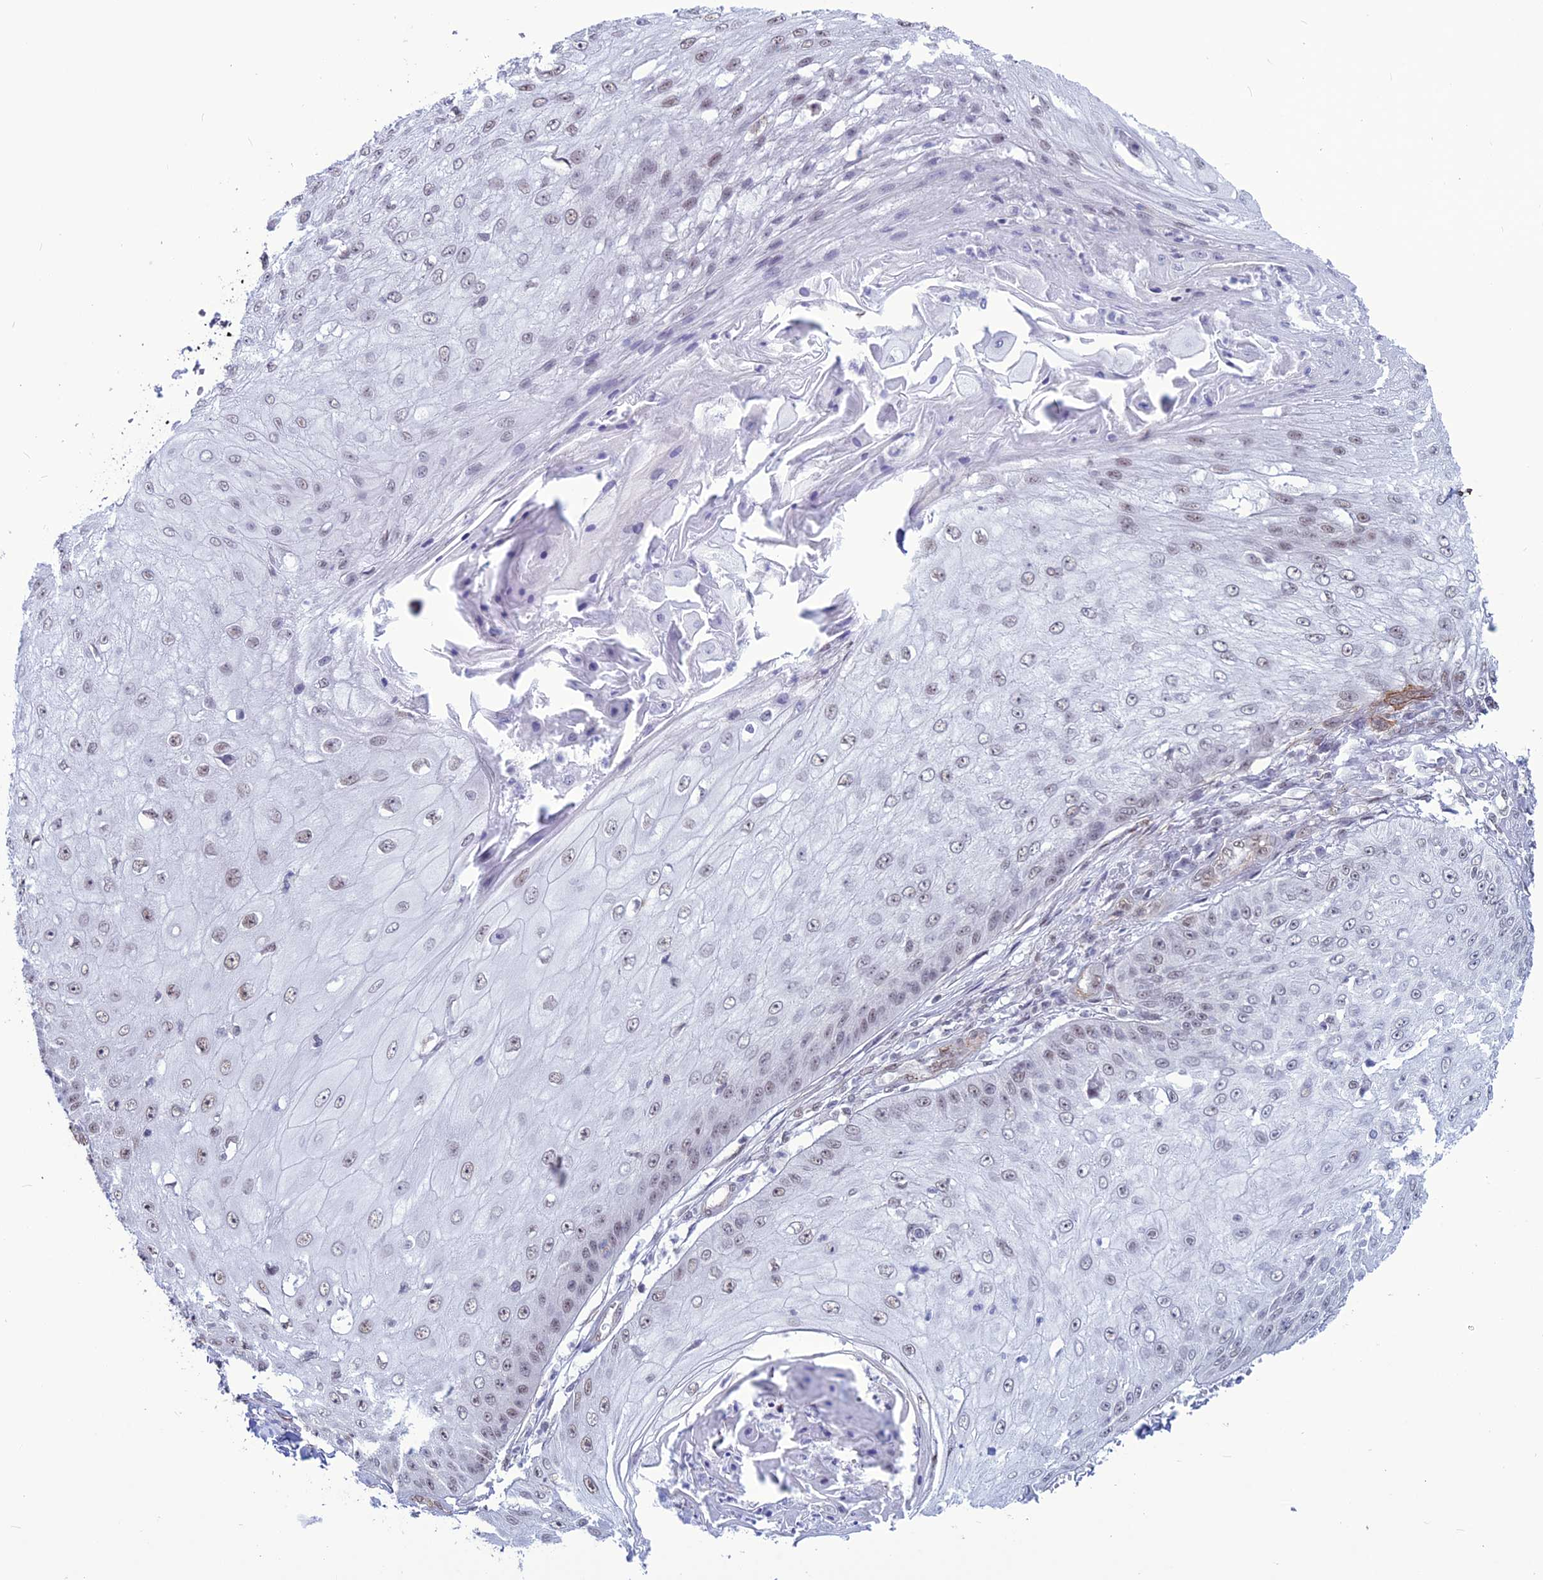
{"staining": {"intensity": "weak", "quantity": ">75%", "location": "nuclear"}, "tissue": "skin cancer", "cell_type": "Tumor cells", "image_type": "cancer", "snomed": [{"axis": "morphology", "description": "Squamous cell carcinoma, NOS"}, {"axis": "topography", "description": "Skin"}], "caption": "Protein expression analysis of human skin cancer (squamous cell carcinoma) reveals weak nuclear positivity in approximately >75% of tumor cells.", "gene": "U2AF1", "patient": {"sex": "male", "age": 70}}